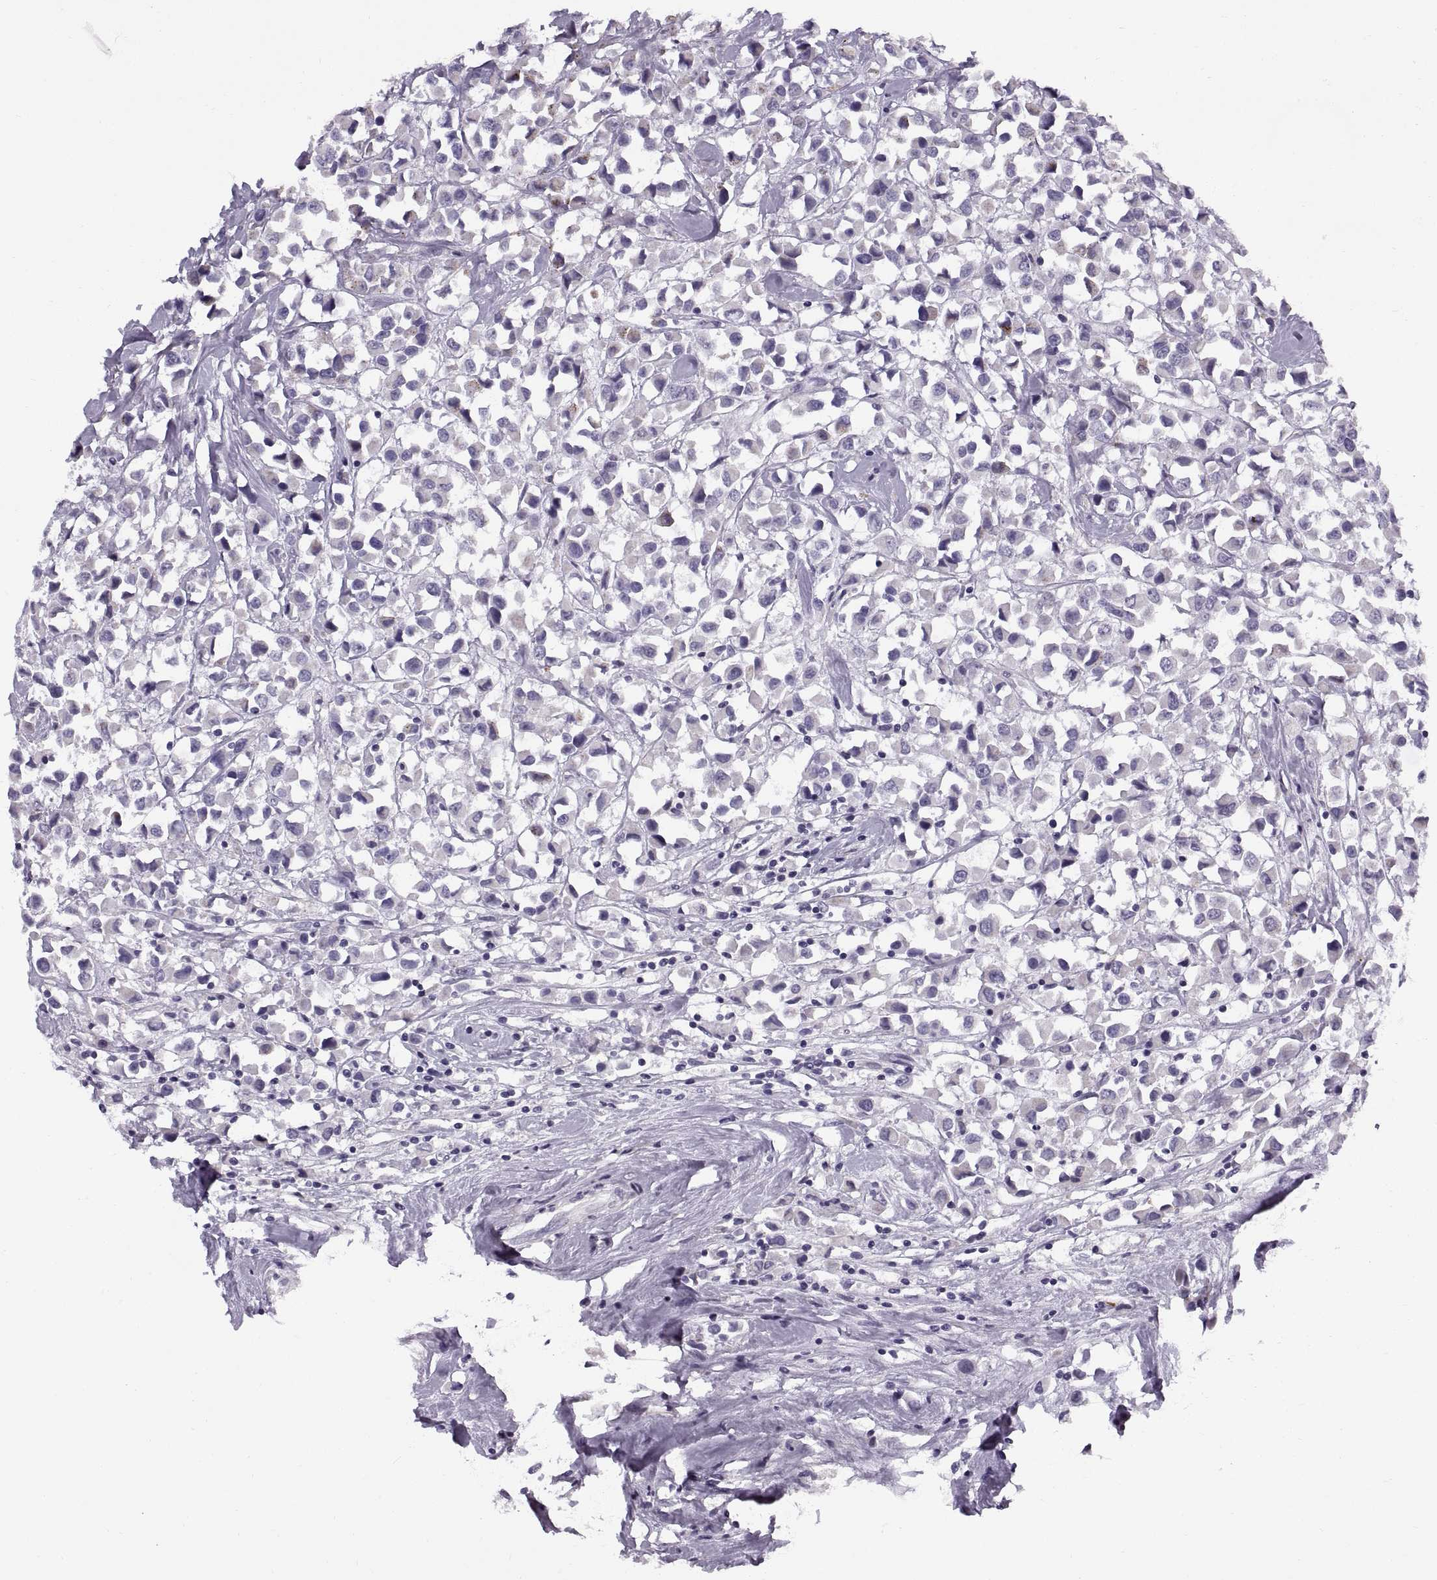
{"staining": {"intensity": "negative", "quantity": "none", "location": "none"}, "tissue": "breast cancer", "cell_type": "Tumor cells", "image_type": "cancer", "snomed": [{"axis": "morphology", "description": "Duct carcinoma"}, {"axis": "topography", "description": "Breast"}], "caption": "Immunohistochemical staining of breast cancer (infiltrating ductal carcinoma) displays no significant expression in tumor cells. (Stains: DAB immunohistochemistry with hematoxylin counter stain, Microscopy: brightfield microscopy at high magnification).", "gene": "CALCR", "patient": {"sex": "female", "age": 61}}